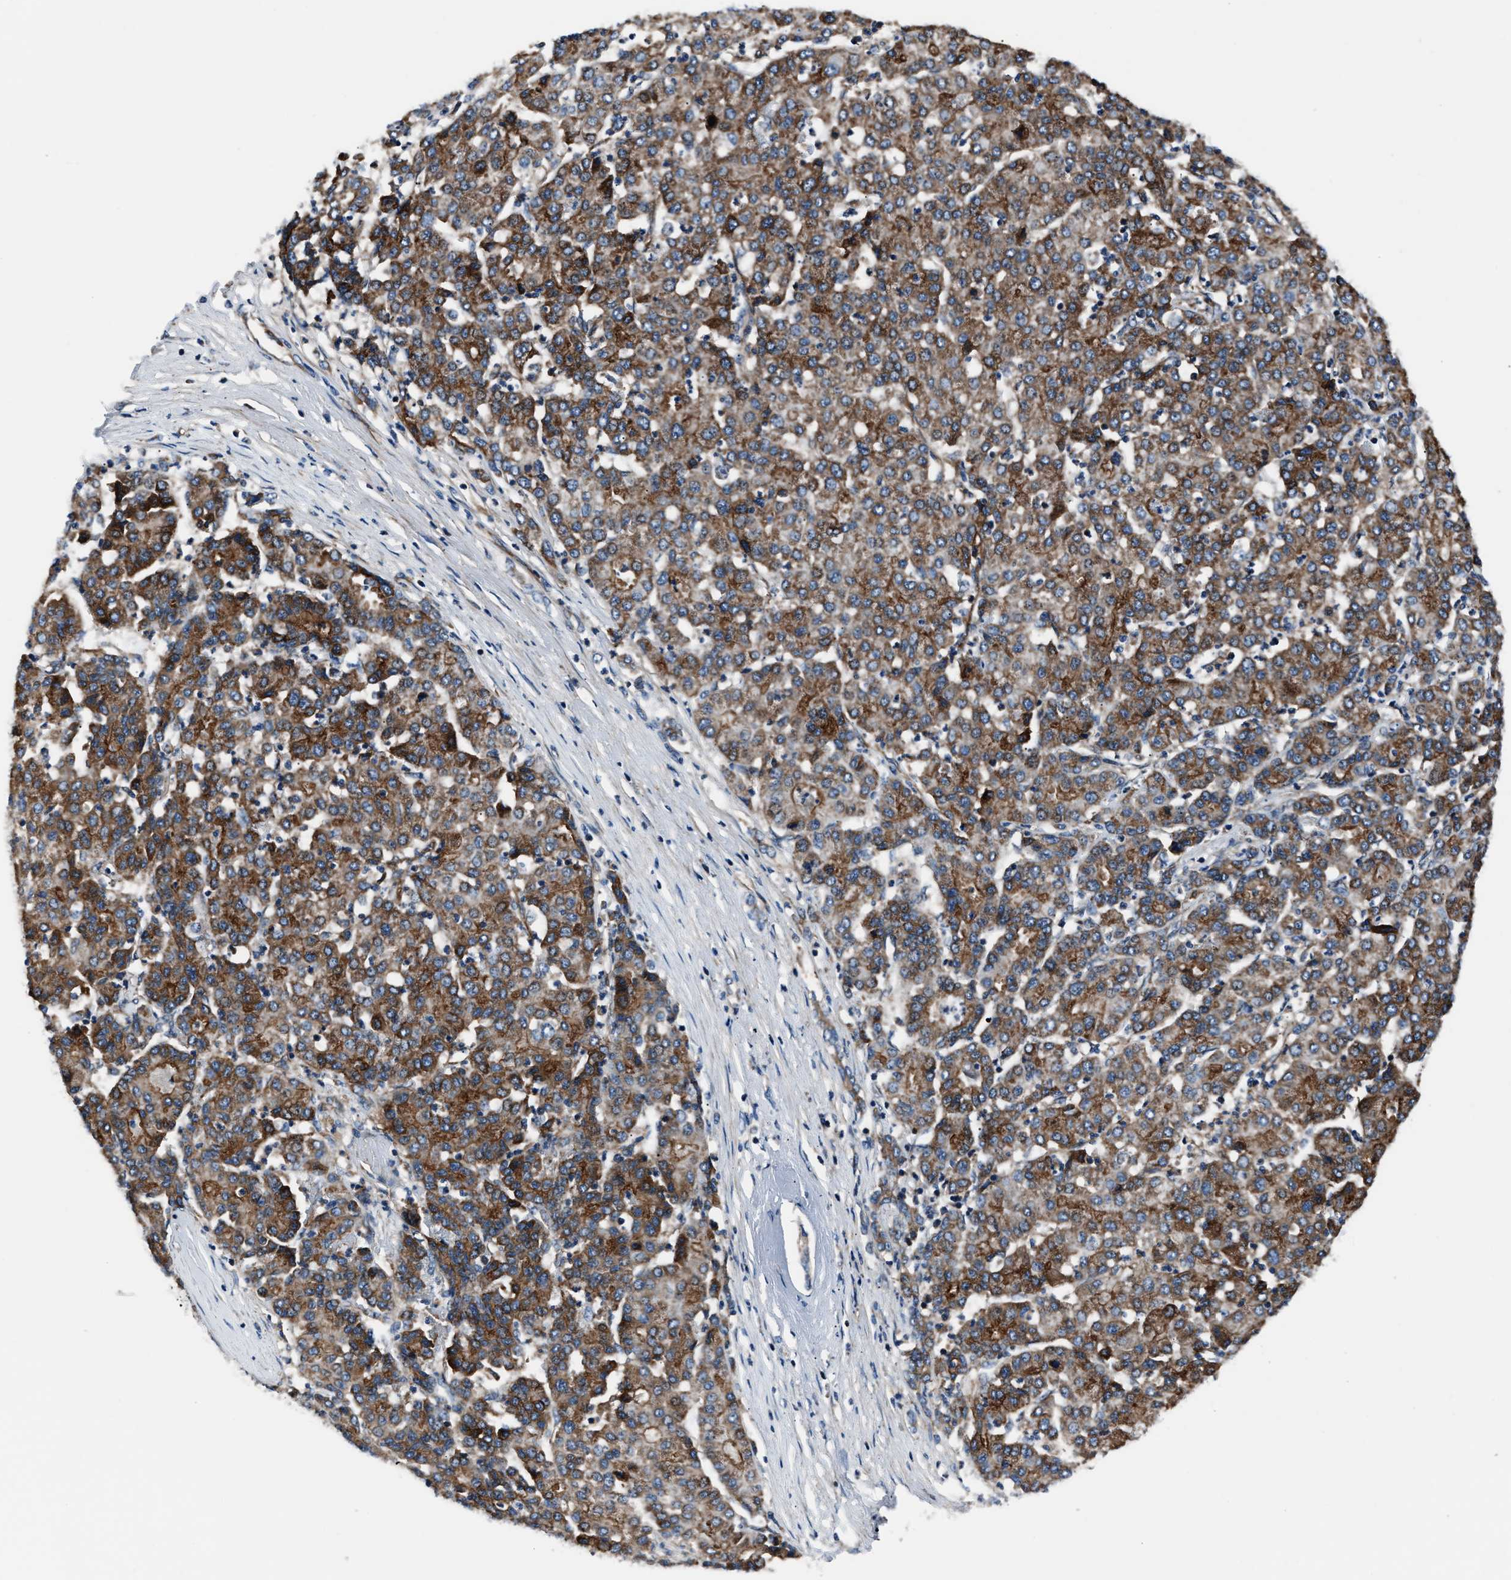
{"staining": {"intensity": "strong", "quantity": ">75%", "location": "cytoplasmic/membranous"}, "tissue": "liver cancer", "cell_type": "Tumor cells", "image_type": "cancer", "snomed": [{"axis": "morphology", "description": "Carcinoma, Hepatocellular, NOS"}, {"axis": "topography", "description": "Liver"}], "caption": "Immunohistochemistry of hepatocellular carcinoma (liver) exhibits high levels of strong cytoplasmic/membranous positivity in about >75% of tumor cells.", "gene": "GGCT", "patient": {"sex": "male", "age": 65}}